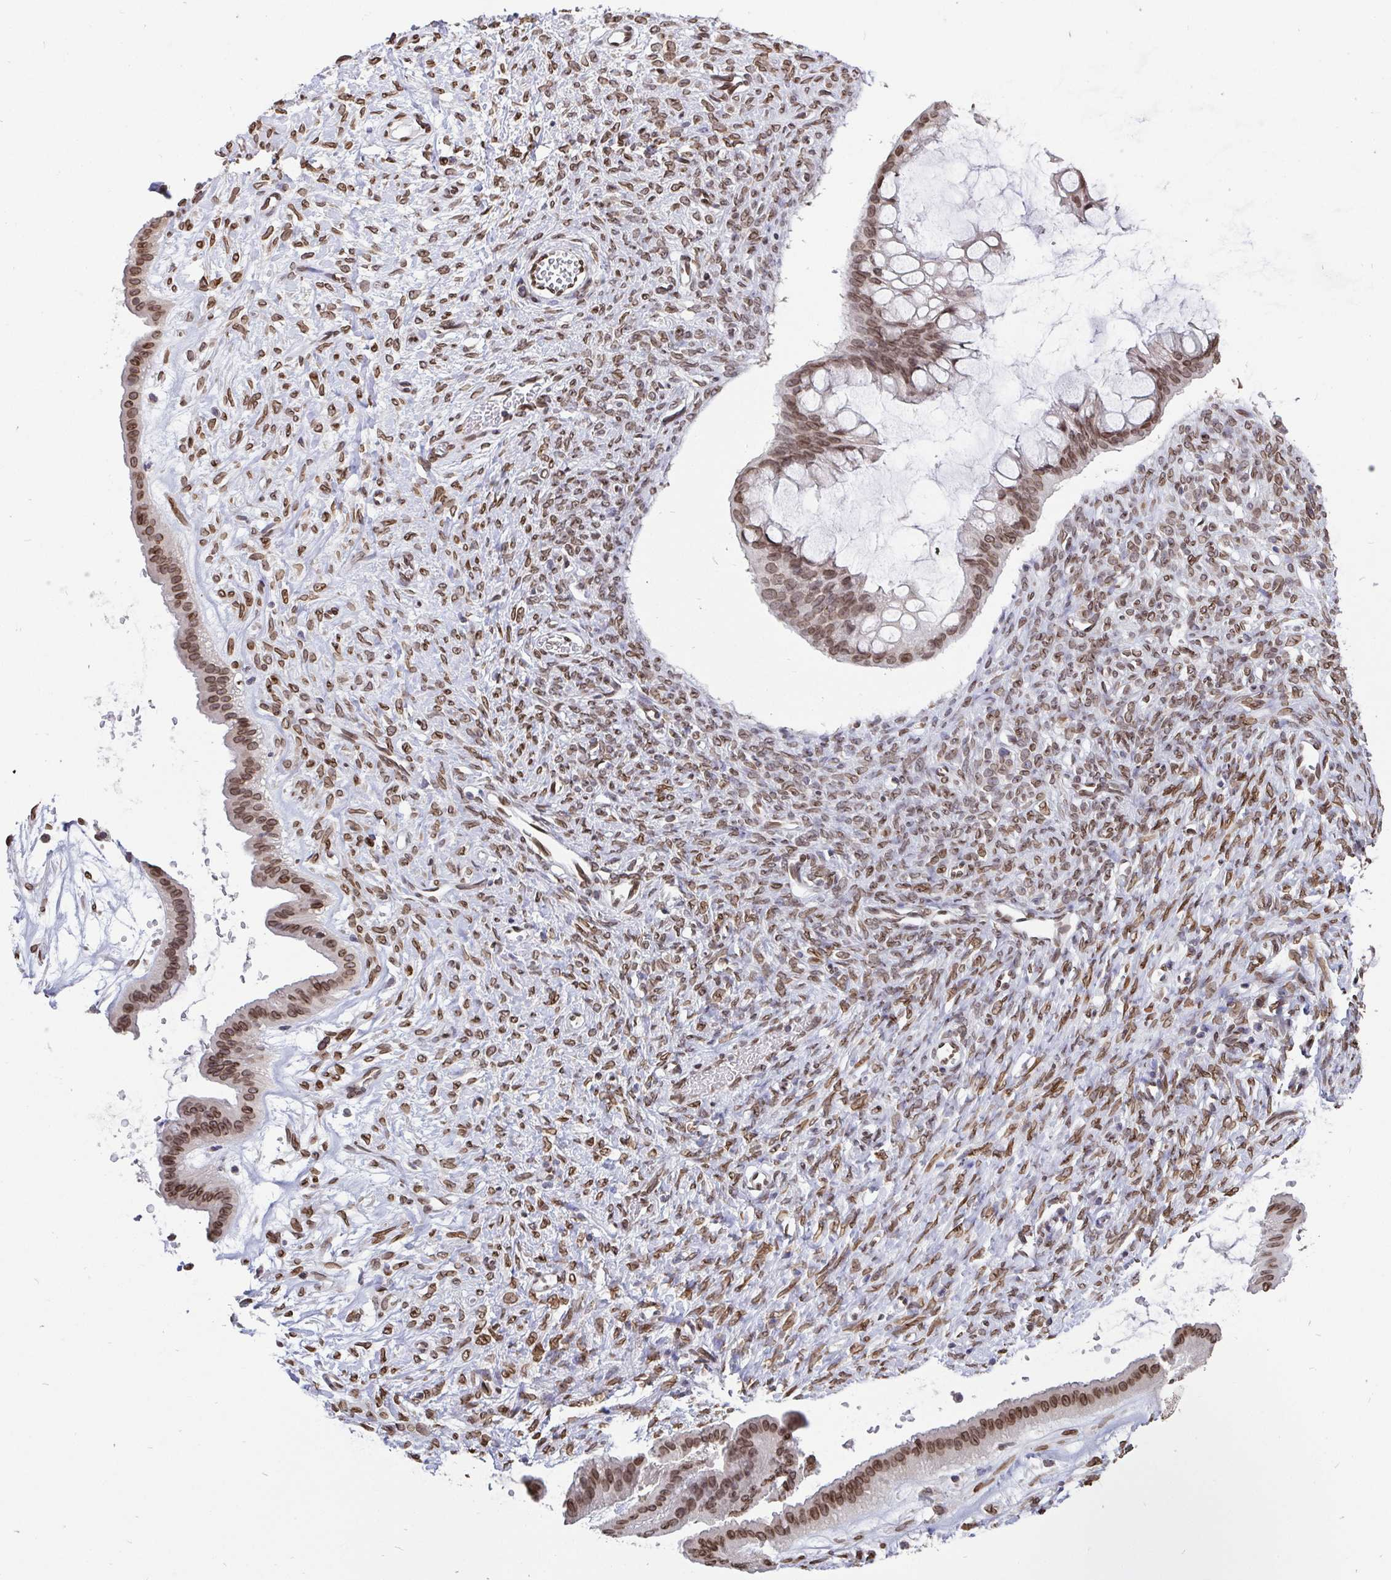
{"staining": {"intensity": "moderate", "quantity": ">75%", "location": "cytoplasmic/membranous,nuclear"}, "tissue": "ovarian cancer", "cell_type": "Tumor cells", "image_type": "cancer", "snomed": [{"axis": "morphology", "description": "Cystadenocarcinoma, mucinous, NOS"}, {"axis": "topography", "description": "Ovary"}], "caption": "Immunohistochemistry (DAB) staining of ovarian cancer (mucinous cystadenocarcinoma) displays moderate cytoplasmic/membranous and nuclear protein expression in approximately >75% of tumor cells.", "gene": "EMD", "patient": {"sex": "female", "age": 73}}